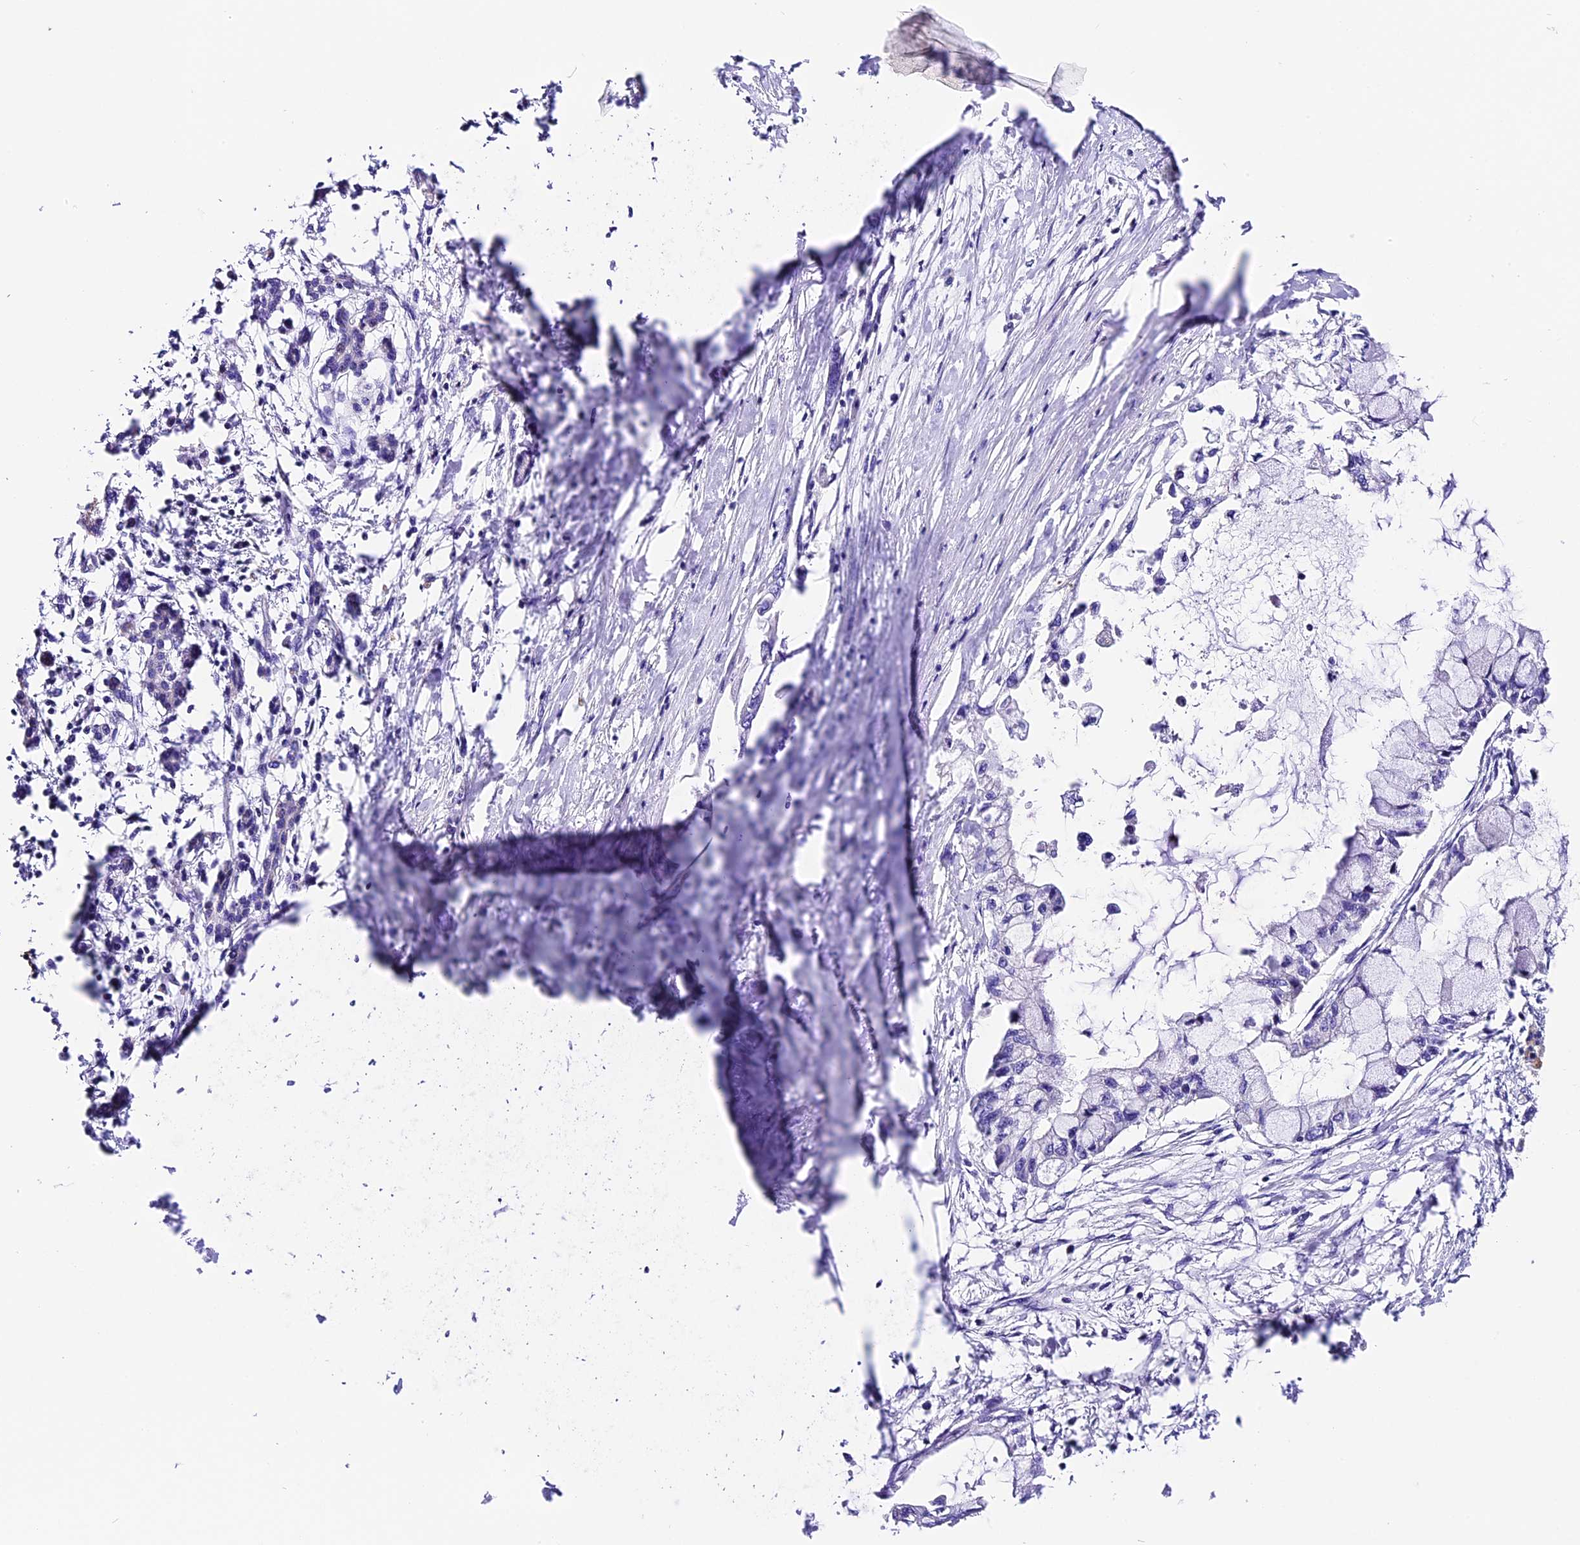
{"staining": {"intensity": "negative", "quantity": "none", "location": "none"}, "tissue": "pancreatic cancer", "cell_type": "Tumor cells", "image_type": "cancer", "snomed": [{"axis": "morphology", "description": "Adenocarcinoma, NOS"}, {"axis": "topography", "description": "Pancreas"}], "caption": "Tumor cells show no significant staining in adenocarcinoma (pancreatic). (DAB (3,3'-diaminobenzidine) immunohistochemistry (IHC) visualized using brightfield microscopy, high magnification).", "gene": "DDX28", "patient": {"sex": "male", "age": 48}}